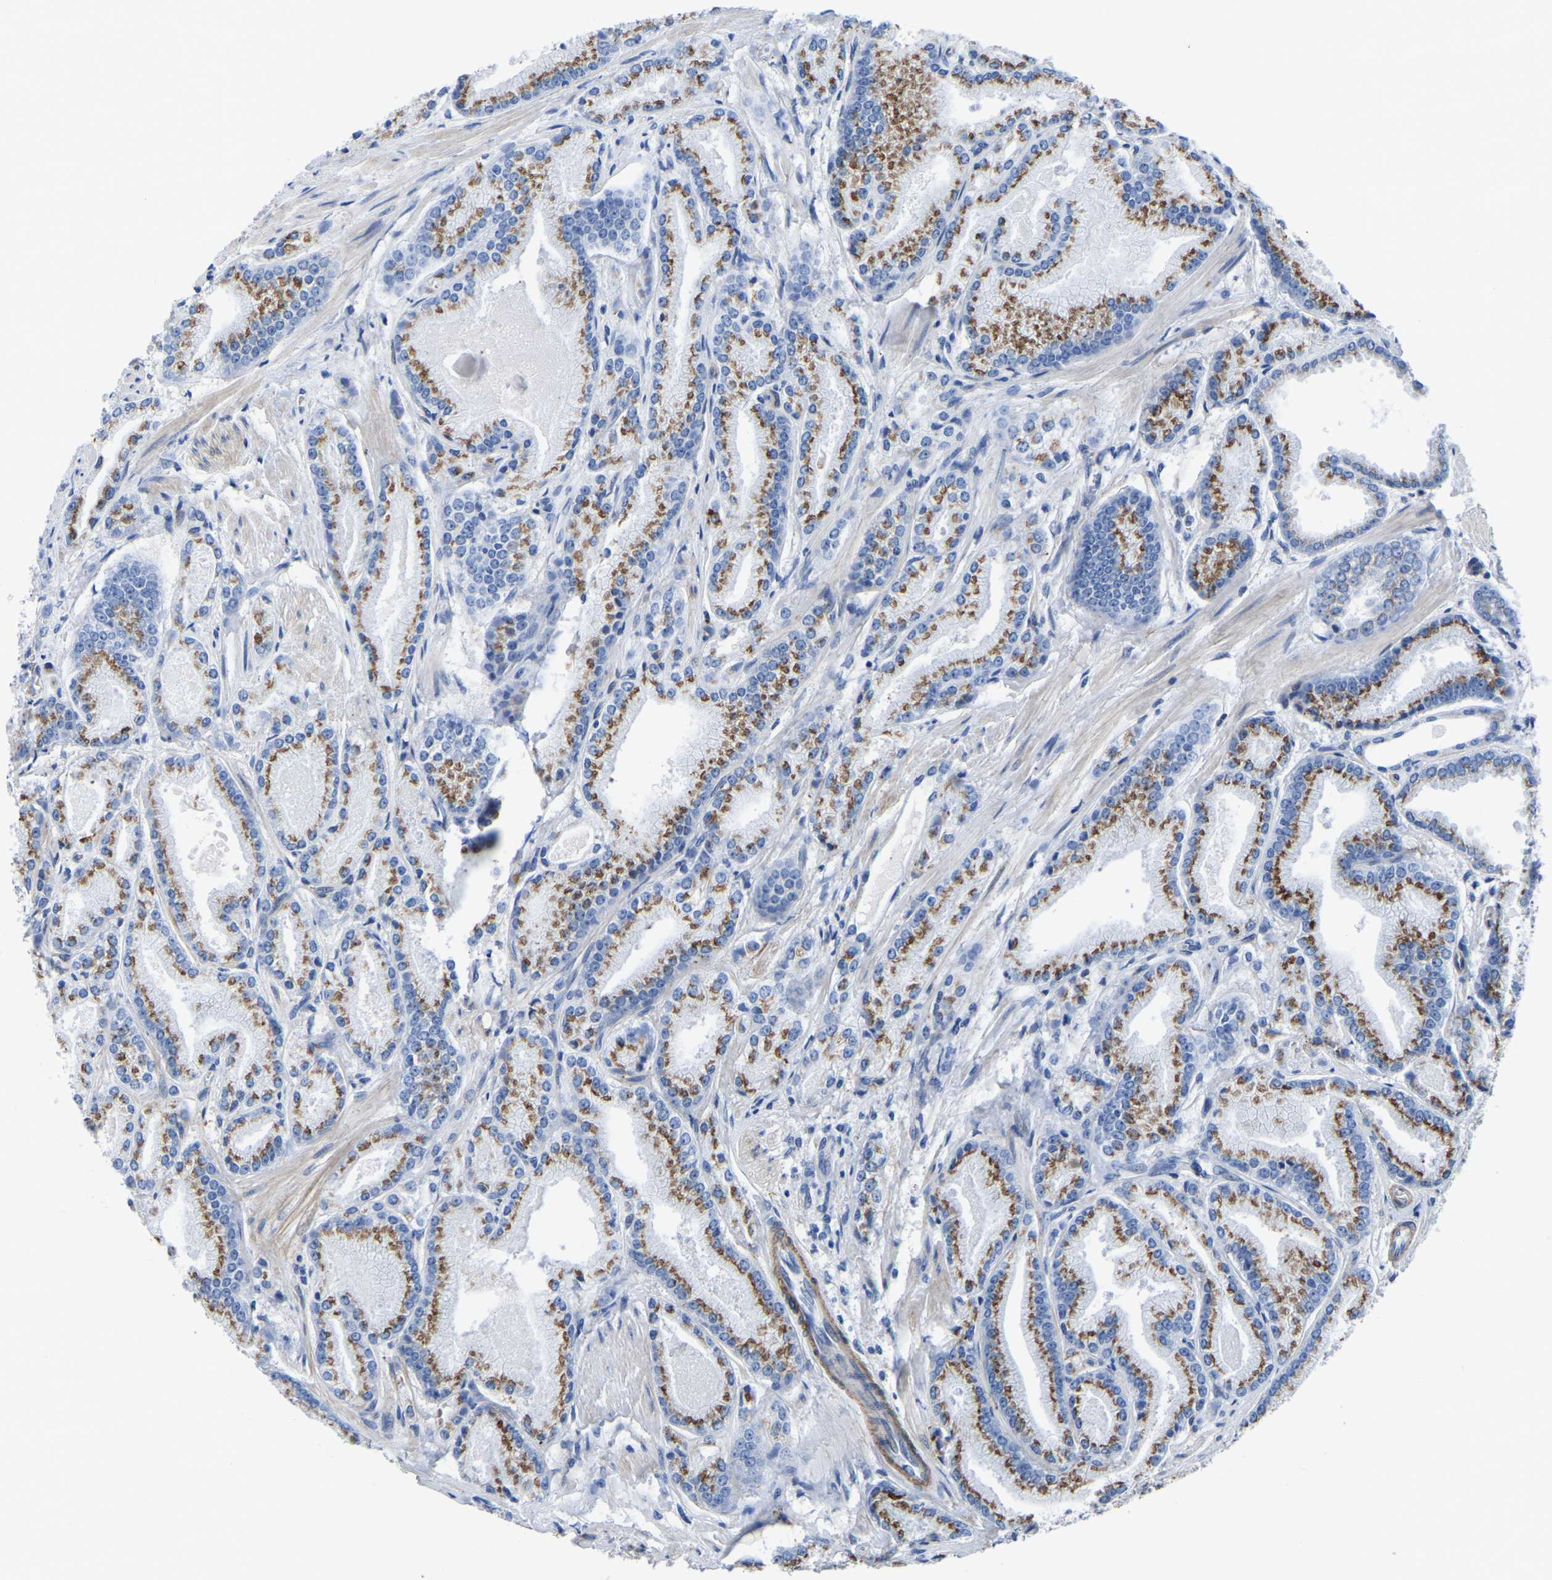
{"staining": {"intensity": "moderate", "quantity": ">75%", "location": "cytoplasmic/membranous"}, "tissue": "prostate cancer", "cell_type": "Tumor cells", "image_type": "cancer", "snomed": [{"axis": "morphology", "description": "Adenocarcinoma, High grade"}, {"axis": "topography", "description": "Prostate"}], "caption": "Immunohistochemistry (IHC) staining of prostate high-grade adenocarcinoma, which displays medium levels of moderate cytoplasmic/membranous positivity in approximately >75% of tumor cells indicating moderate cytoplasmic/membranous protein positivity. The staining was performed using DAB (3,3'-diaminobenzidine) (brown) for protein detection and nuclei were counterstained in hematoxylin (blue).", "gene": "SLC45A3", "patient": {"sex": "male", "age": 50}}